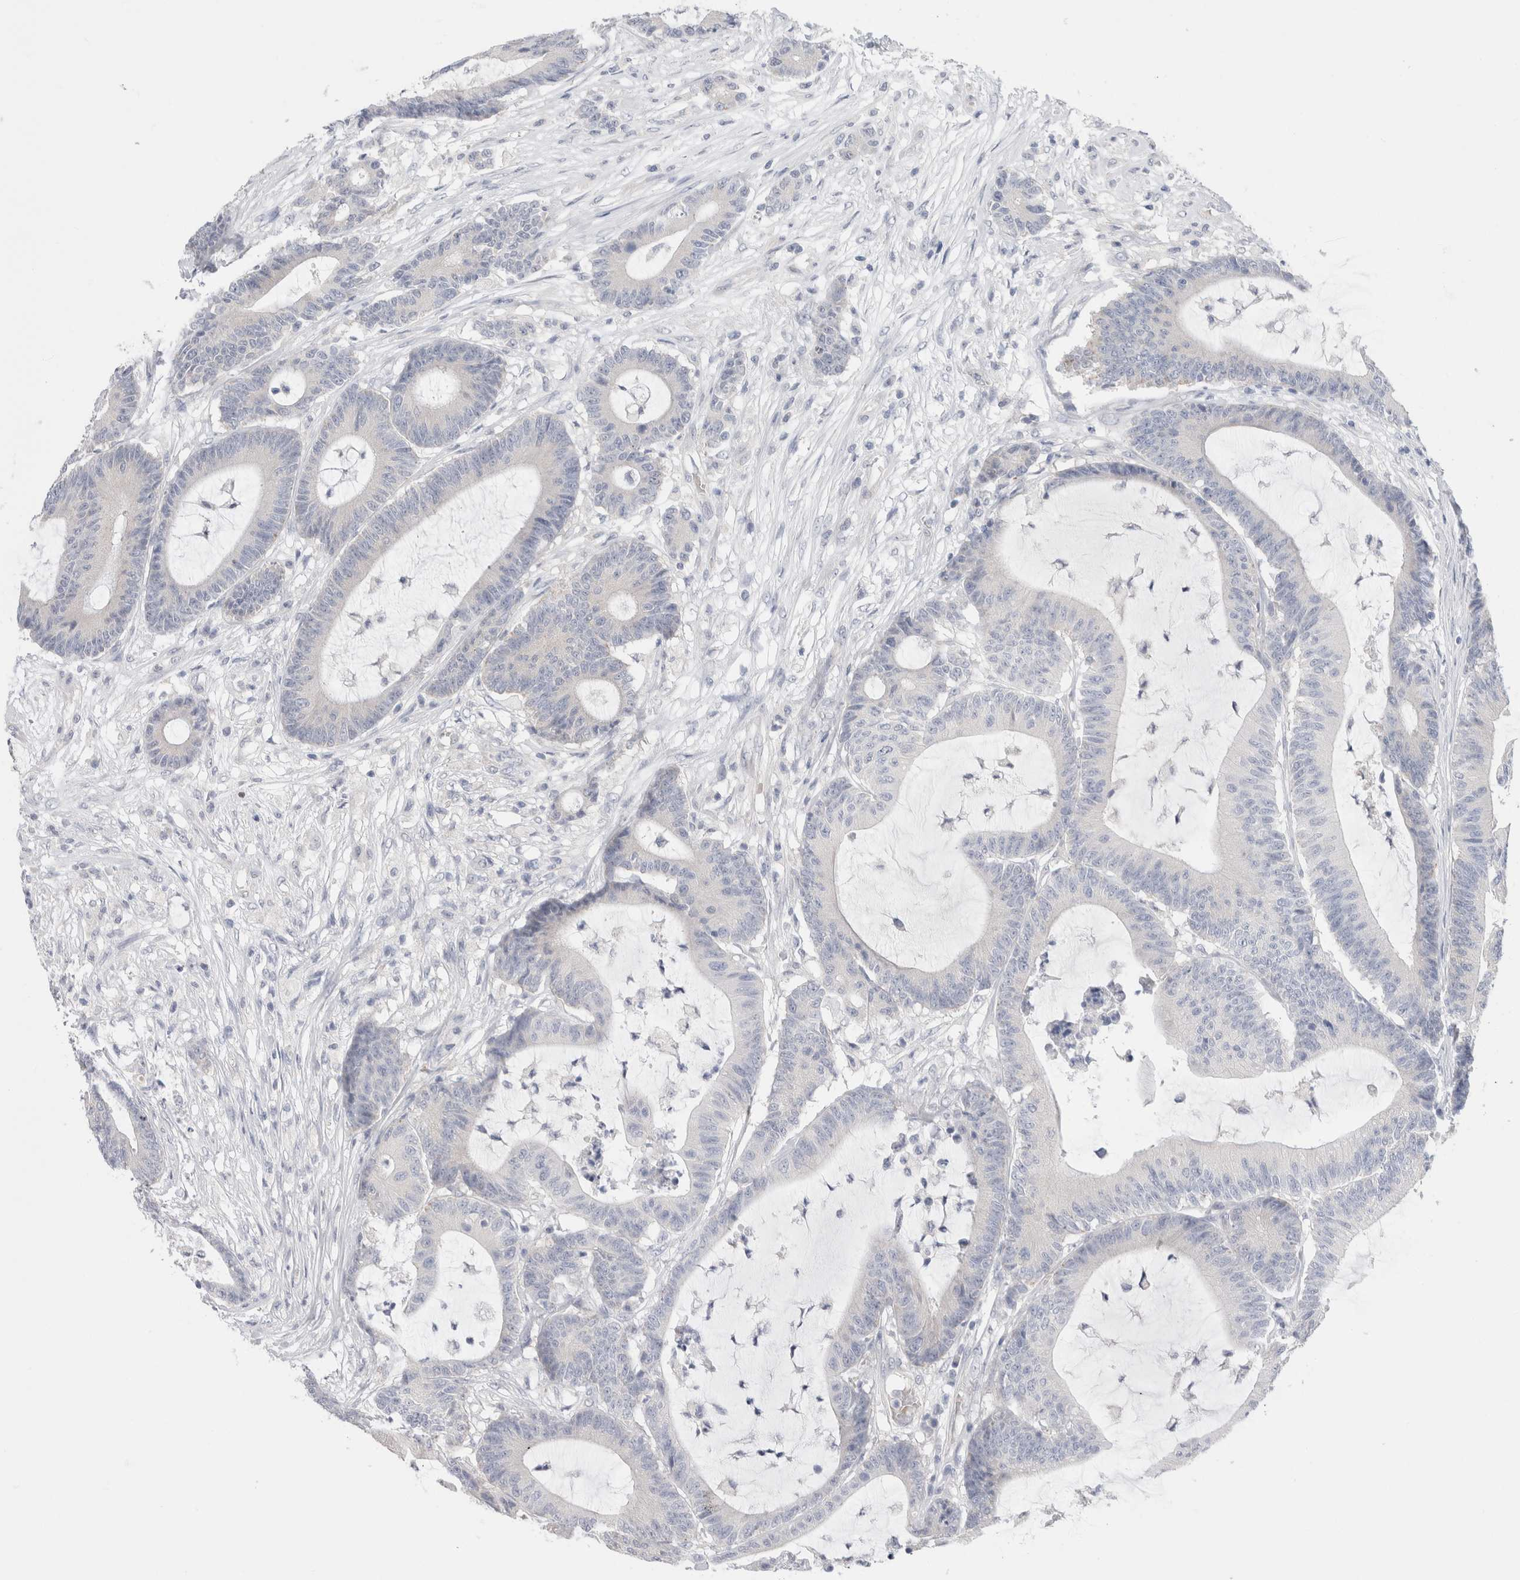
{"staining": {"intensity": "negative", "quantity": "none", "location": "none"}, "tissue": "colorectal cancer", "cell_type": "Tumor cells", "image_type": "cancer", "snomed": [{"axis": "morphology", "description": "Adenocarcinoma, NOS"}, {"axis": "topography", "description": "Colon"}], "caption": "DAB immunohistochemical staining of human colorectal cancer (adenocarcinoma) reveals no significant staining in tumor cells.", "gene": "NDOR1", "patient": {"sex": "female", "age": 84}}